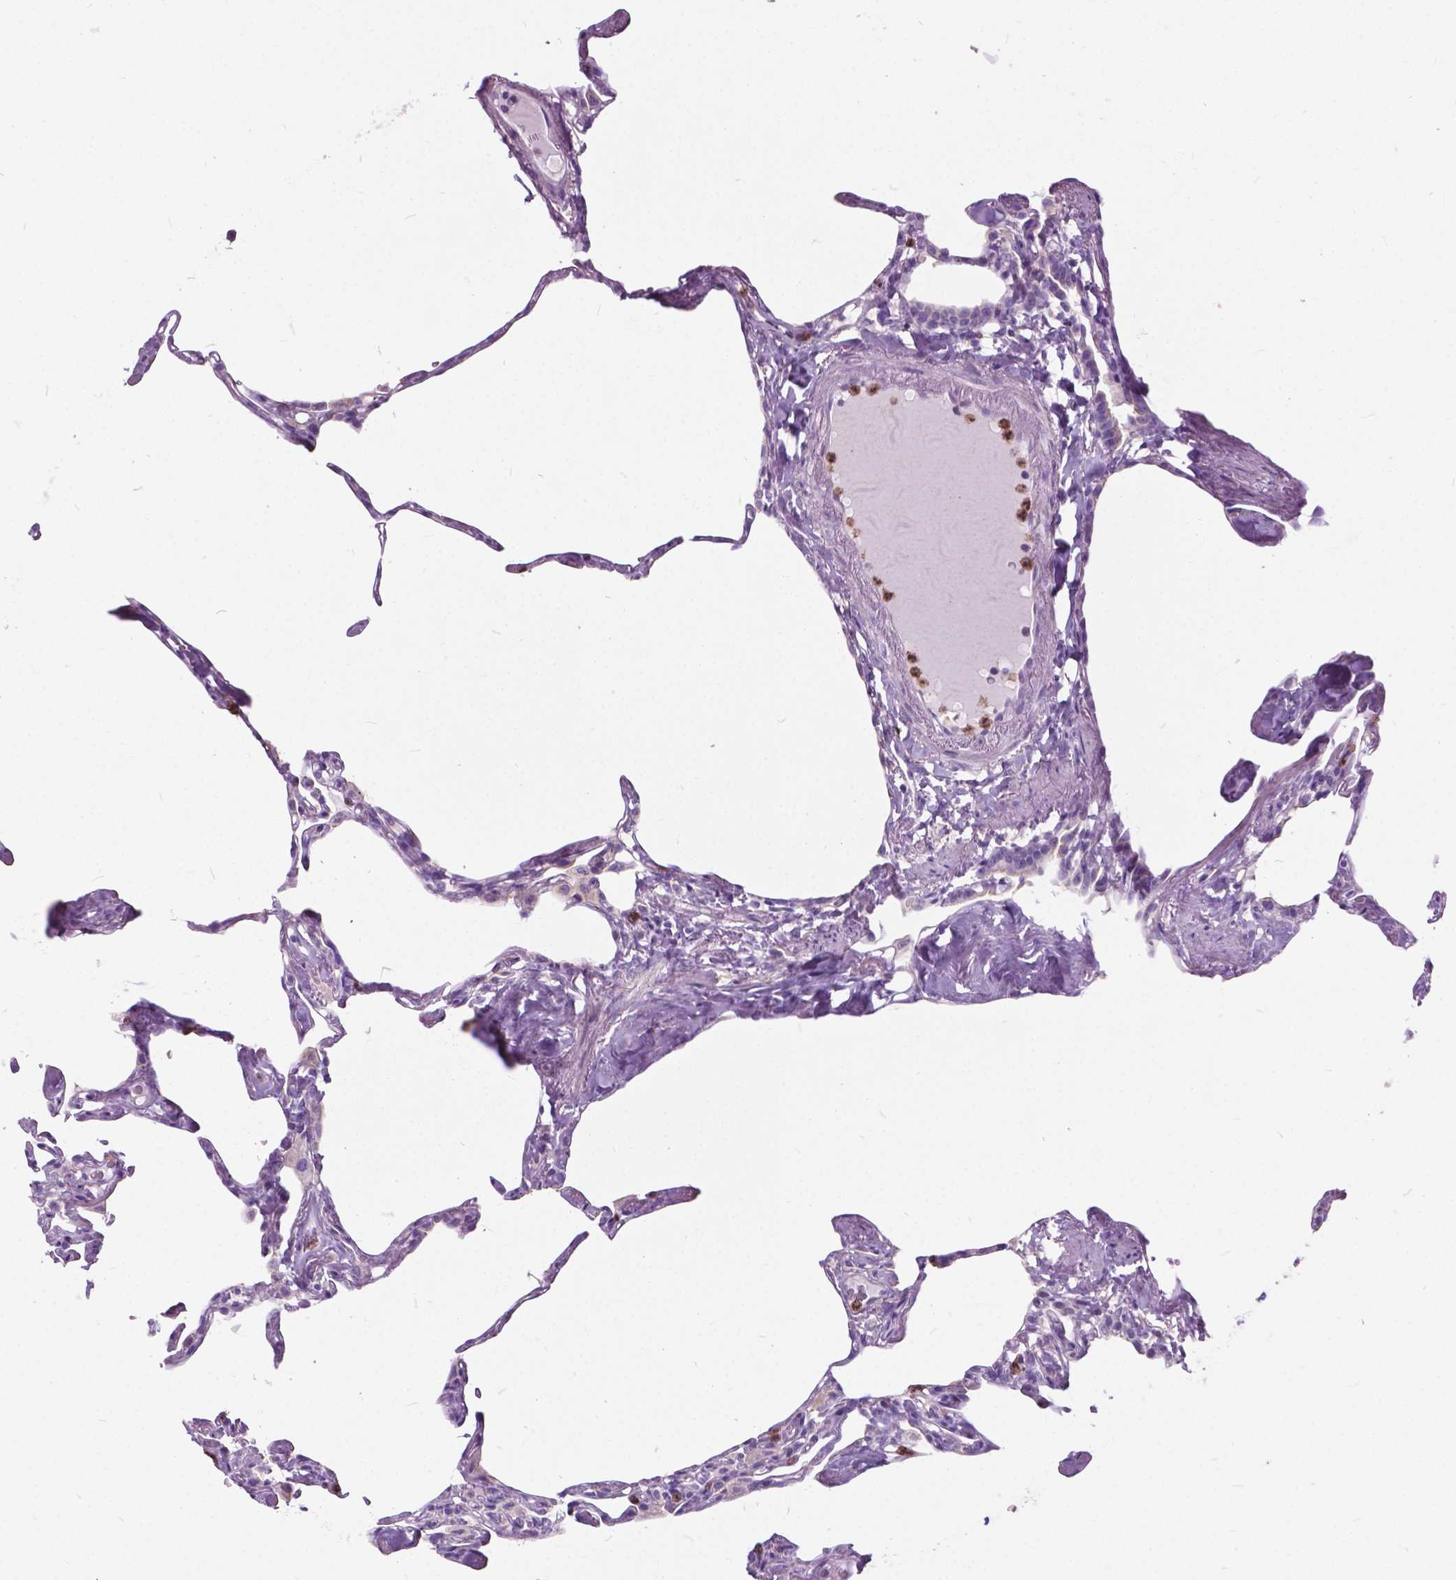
{"staining": {"intensity": "weak", "quantity": "25%-75%", "location": "cytoplasmic/membranous"}, "tissue": "lung", "cell_type": "Alveolar cells", "image_type": "normal", "snomed": [{"axis": "morphology", "description": "Normal tissue, NOS"}, {"axis": "topography", "description": "Lung"}], "caption": "Benign lung shows weak cytoplasmic/membranous positivity in approximately 25%-75% of alveolar cells, visualized by immunohistochemistry. The staining was performed using DAB to visualize the protein expression in brown, while the nuclei were stained in blue with hematoxylin (Magnification: 20x).", "gene": "PRR35", "patient": {"sex": "male", "age": 65}}